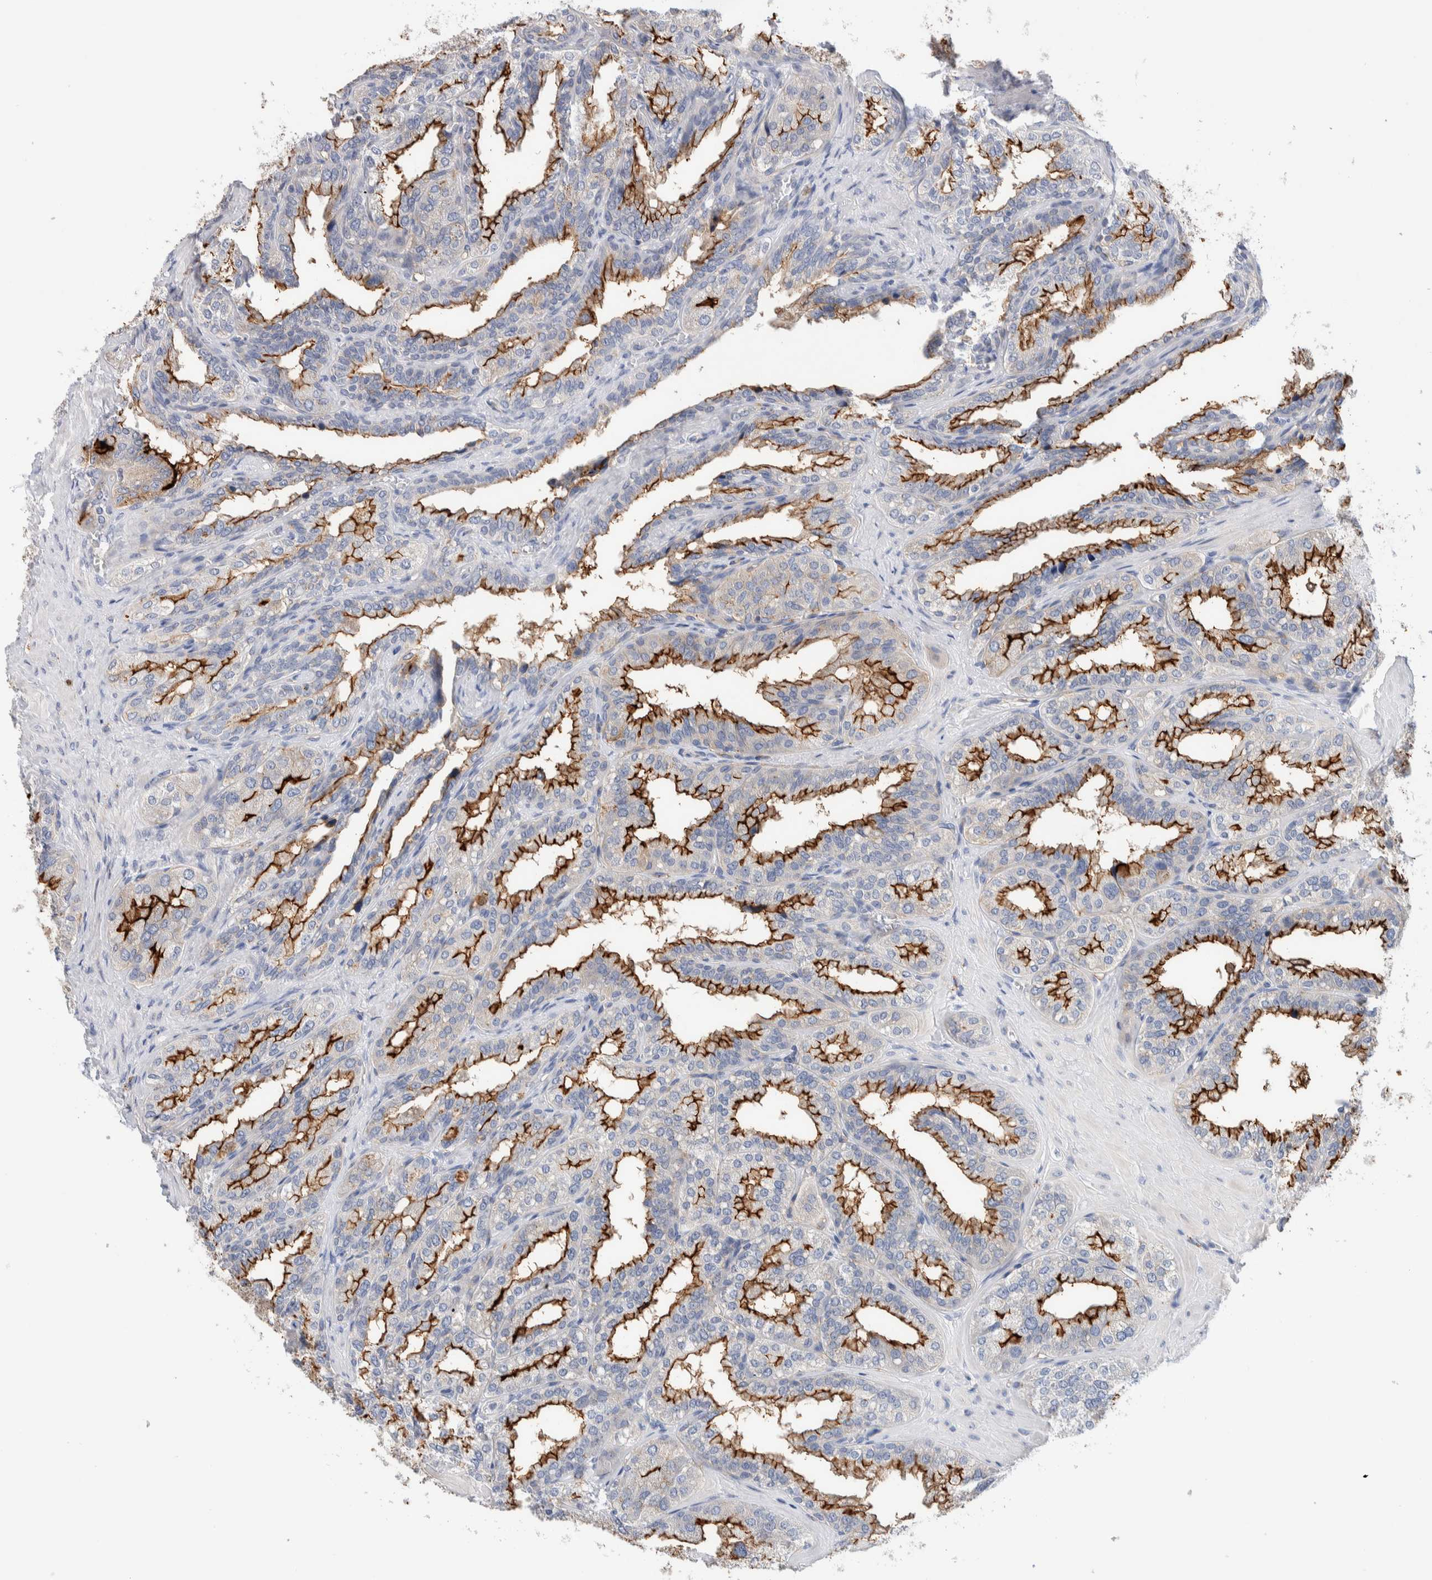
{"staining": {"intensity": "strong", "quantity": "25%-75%", "location": "cytoplasmic/membranous"}, "tissue": "seminal vesicle", "cell_type": "Glandular cells", "image_type": "normal", "snomed": [{"axis": "morphology", "description": "Normal tissue, NOS"}, {"axis": "topography", "description": "Prostate"}, {"axis": "topography", "description": "Seminal veicle"}], "caption": "DAB immunohistochemical staining of normal seminal vesicle demonstrates strong cytoplasmic/membranous protein staining in approximately 25%-75% of glandular cells. (DAB (3,3'-diaminobenzidine) IHC, brown staining for protein, blue staining for nuclei).", "gene": "METRNL", "patient": {"sex": "male", "age": 51}}